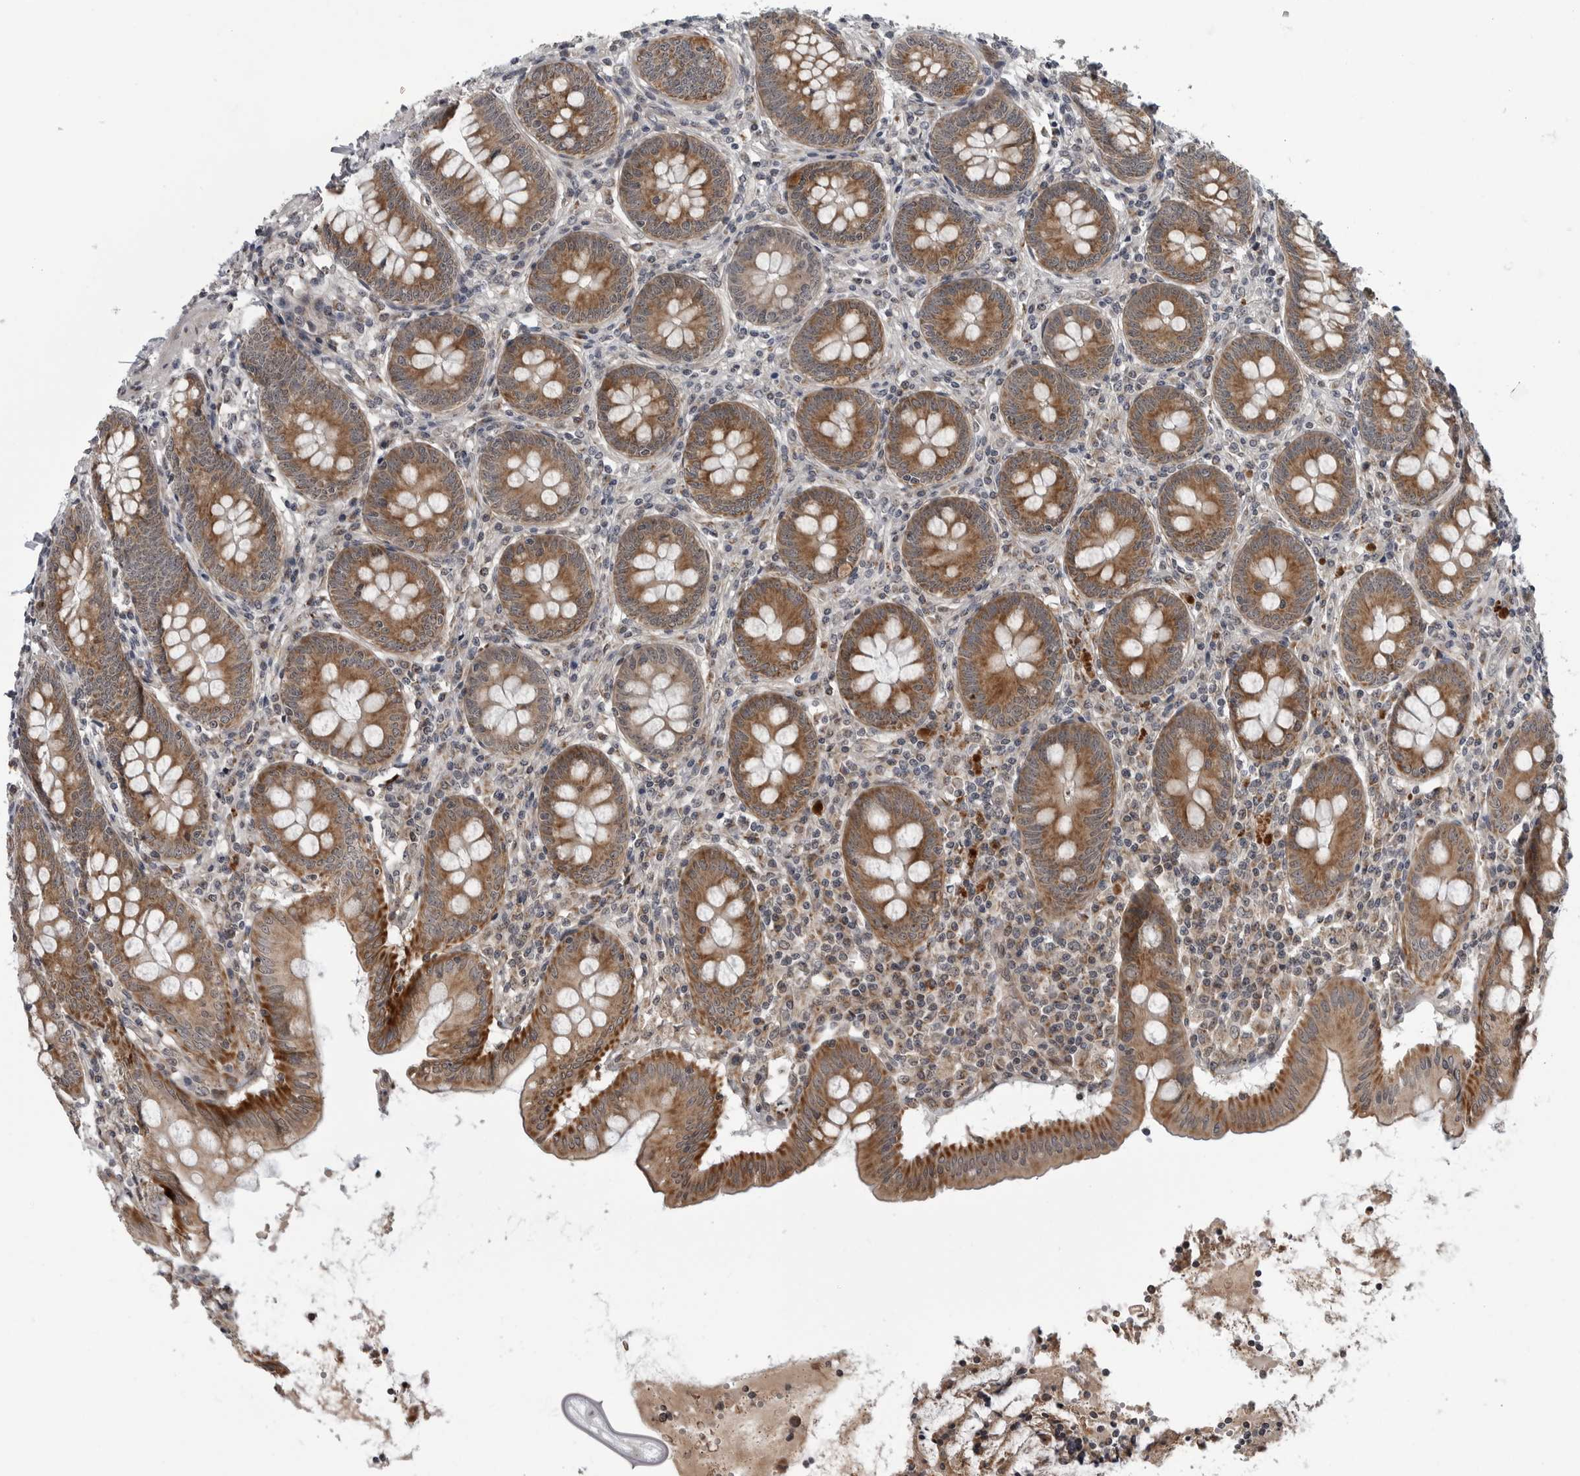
{"staining": {"intensity": "strong", "quantity": ">75%", "location": "cytoplasmic/membranous"}, "tissue": "appendix", "cell_type": "Glandular cells", "image_type": "normal", "snomed": [{"axis": "morphology", "description": "Normal tissue, NOS"}, {"axis": "topography", "description": "Appendix"}], "caption": "Protein analysis of normal appendix reveals strong cytoplasmic/membranous expression in about >75% of glandular cells. (DAB (3,3'-diaminobenzidine) IHC with brightfield microscopy, high magnification).", "gene": "FAAP100", "patient": {"sex": "female", "age": 54}}